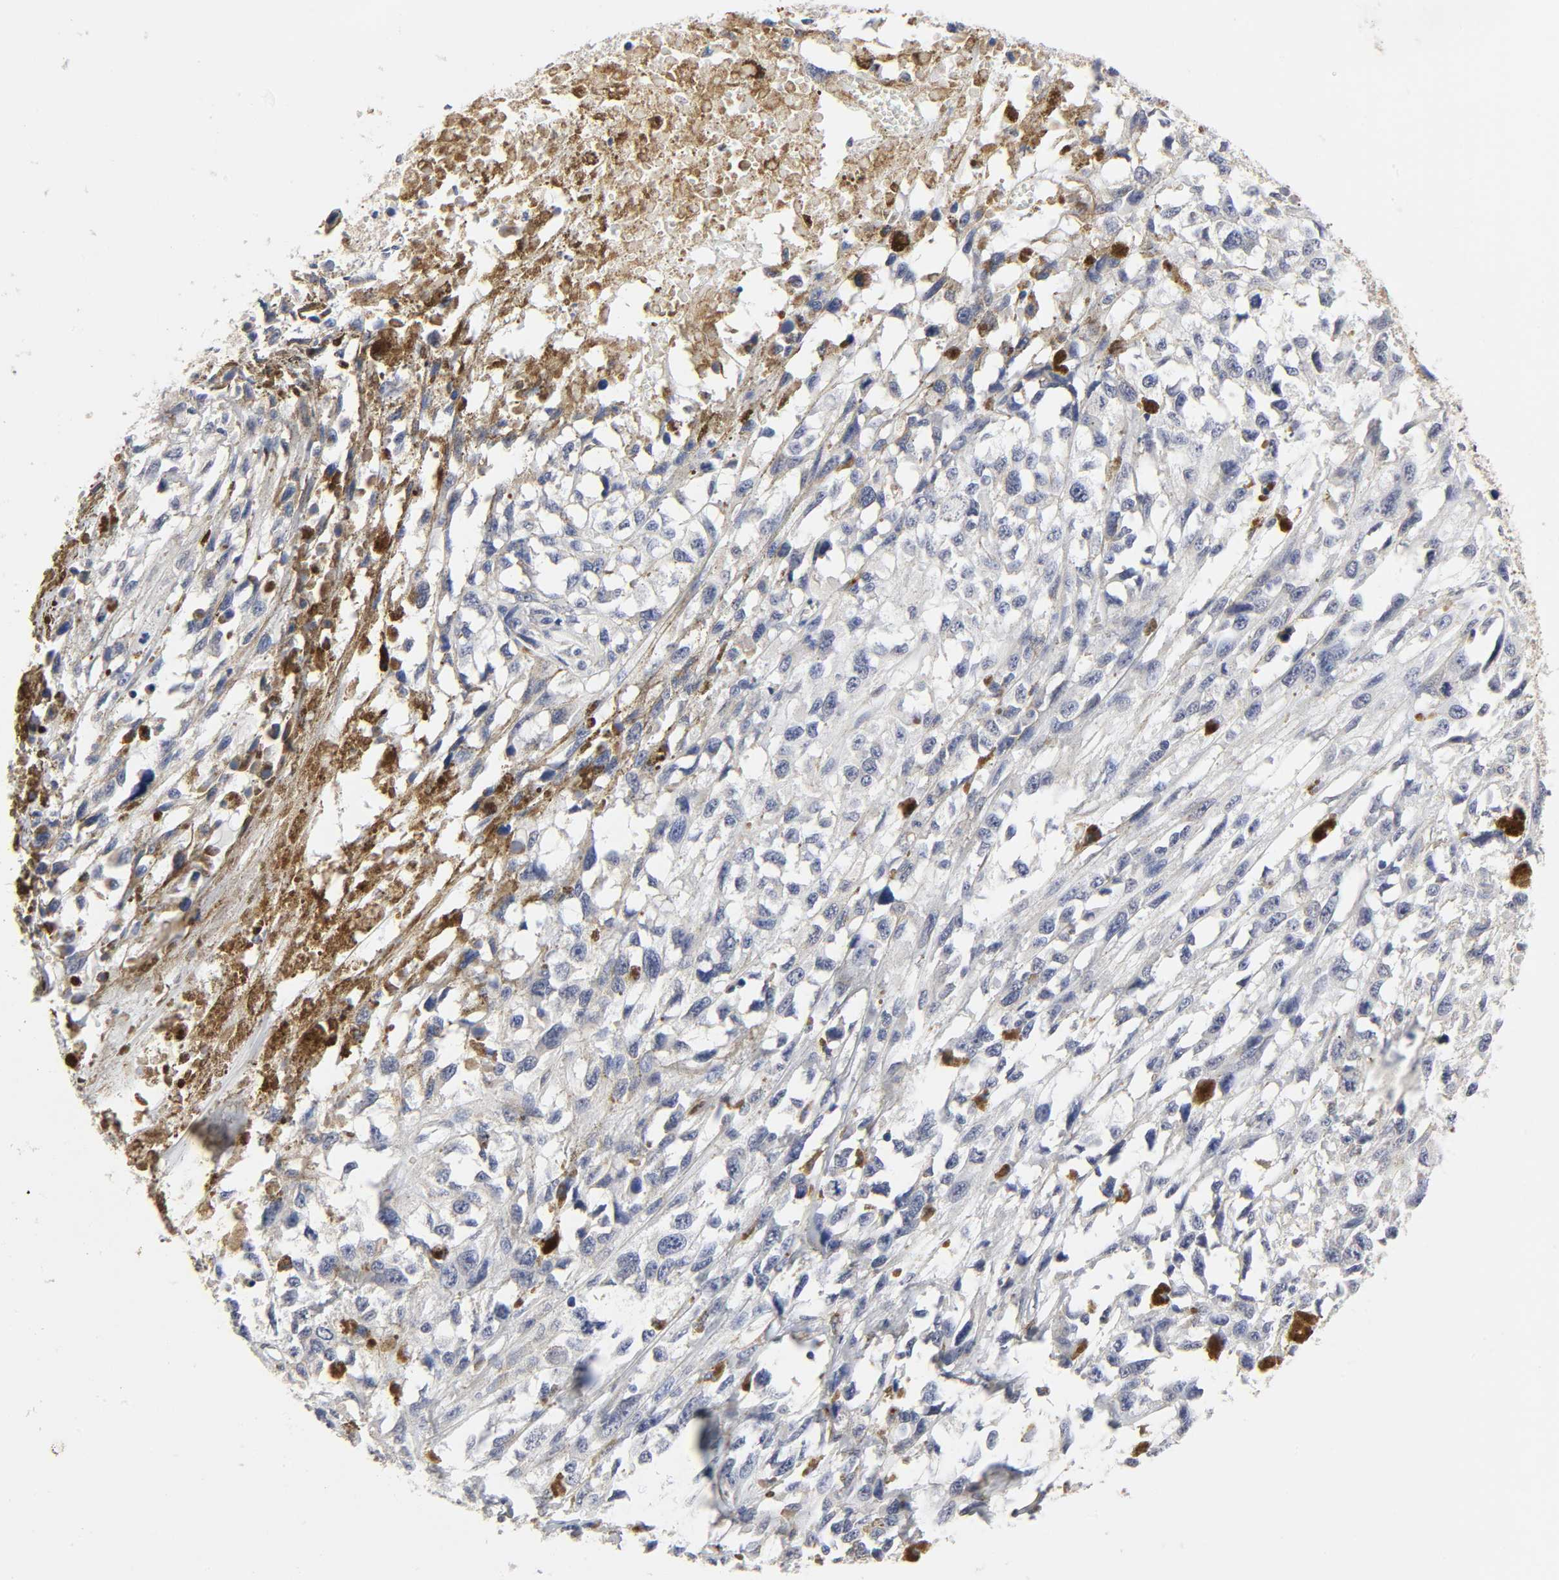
{"staining": {"intensity": "negative", "quantity": "none", "location": "none"}, "tissue": "melanoma", "cell_type": "Tumor cells", "image_type": "cancer", "snomed": [{"axis": "morphology", "description": "Malignant melanoma, Metastatic site"}, {"axis": "topography", "description": "Lymph node"}], "caption": "High magnification brightfield microscopy of melanoma stained with DAB (3,3'-diaminobenzidine) (brown) and counterstained with hematoxylin (blue): tumor cells show no significant positivity.", "gene": "LRP1", "patient": {"sex": "male", "age": 59}}